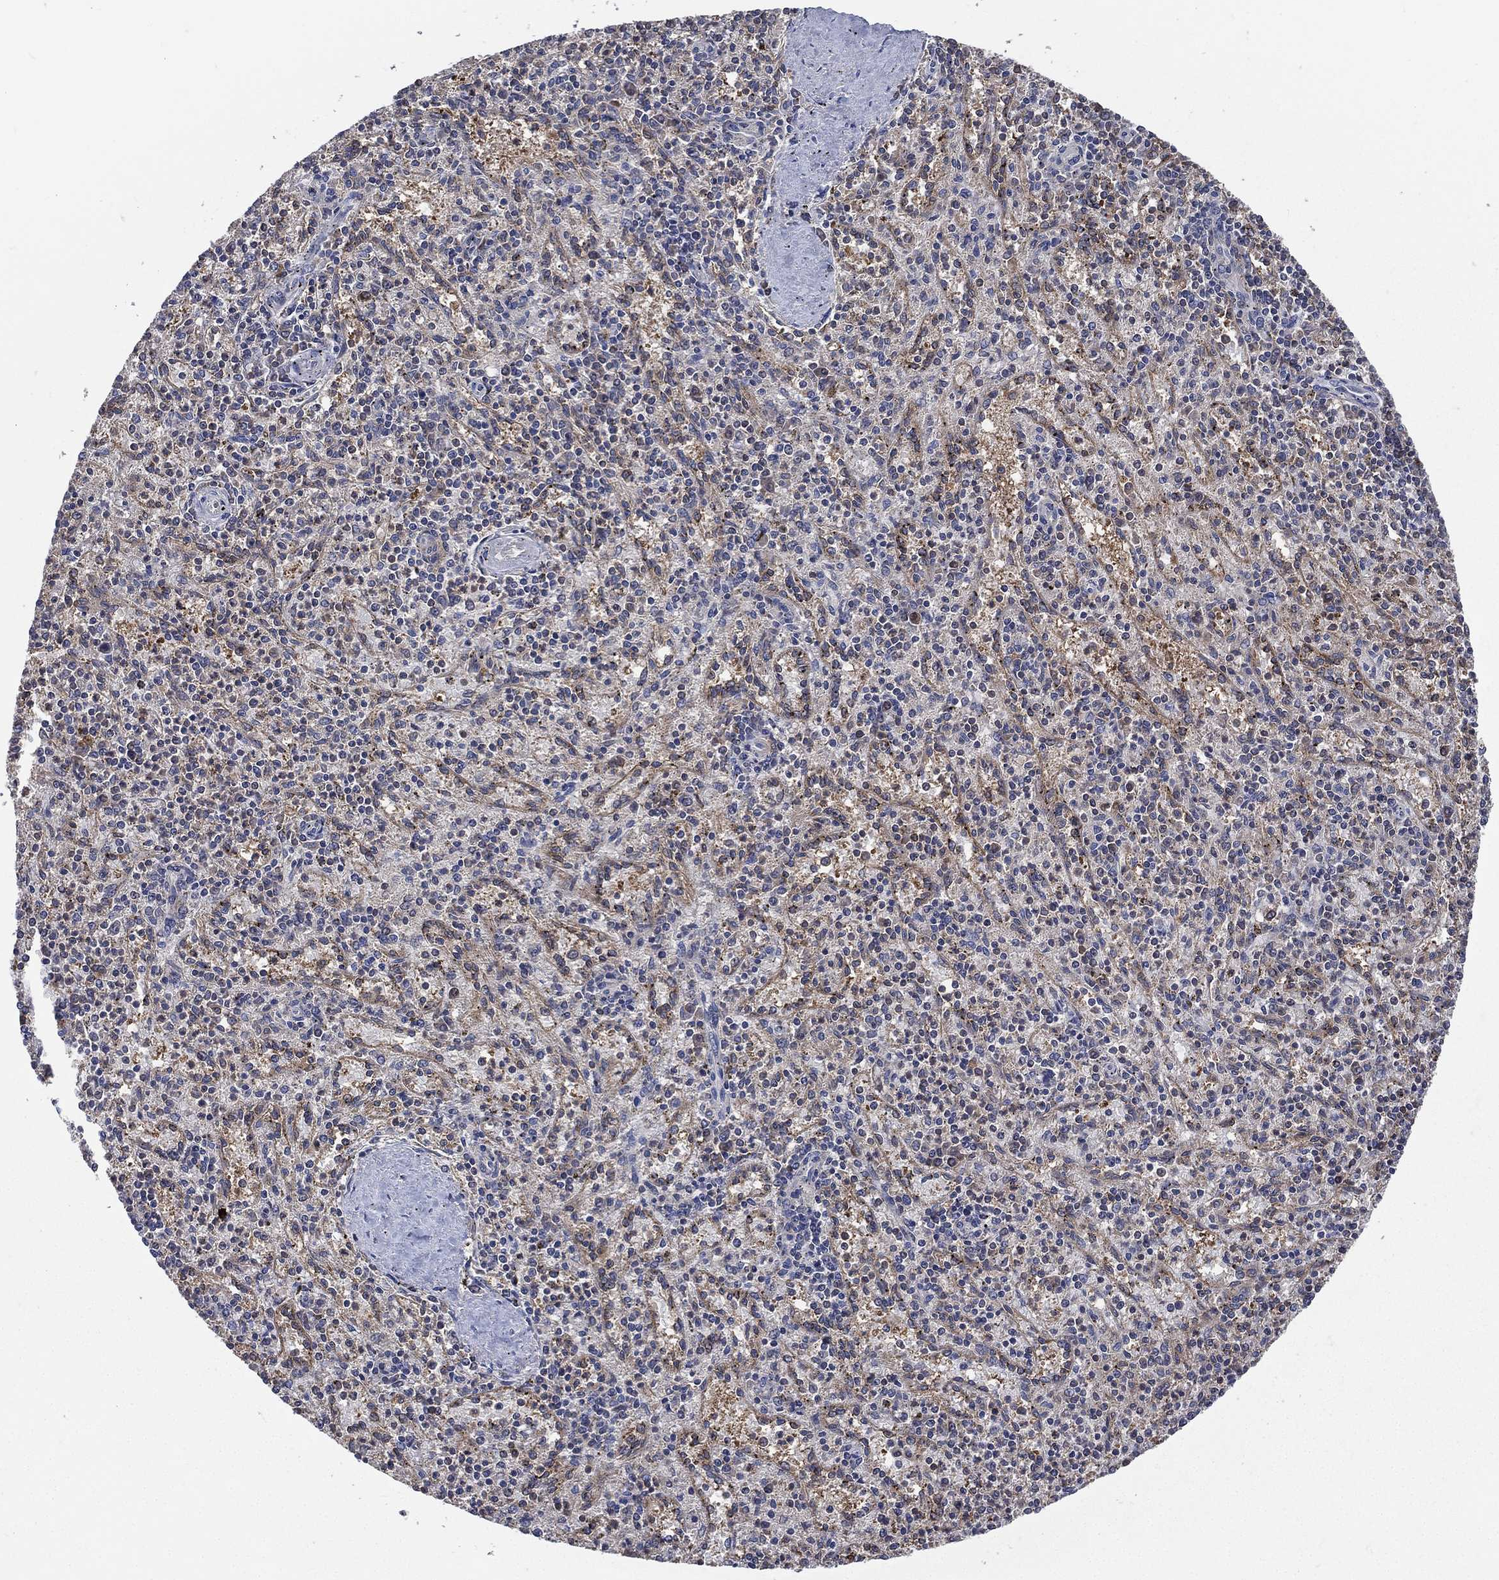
{"staining": {"intensity": "weak", "quantity": "25%-75%", "location": "cytoplasmic/membranous"}, "tissue": "spleen", "cell_type": "Cells in red pulp", "image_type": "normal", "snomed": [{"axis": "morphology", "description": "Normal tissue, NOS"}, {"axis": "topography", "description": "Spleen"}], "caption": "Immunohistochemistry (DAB) staining of normal human spleen exhibits weak cytoplasmic/membranous protein staining in approximately 25%-75% of cells in red pulp. The protein is stained brown, and the nuclei are stained in blue (DAB IHC with brightfield microscopy, high magnification).", "gene": "SMPD3", "patient": {"sex": "female", "age": 37}}